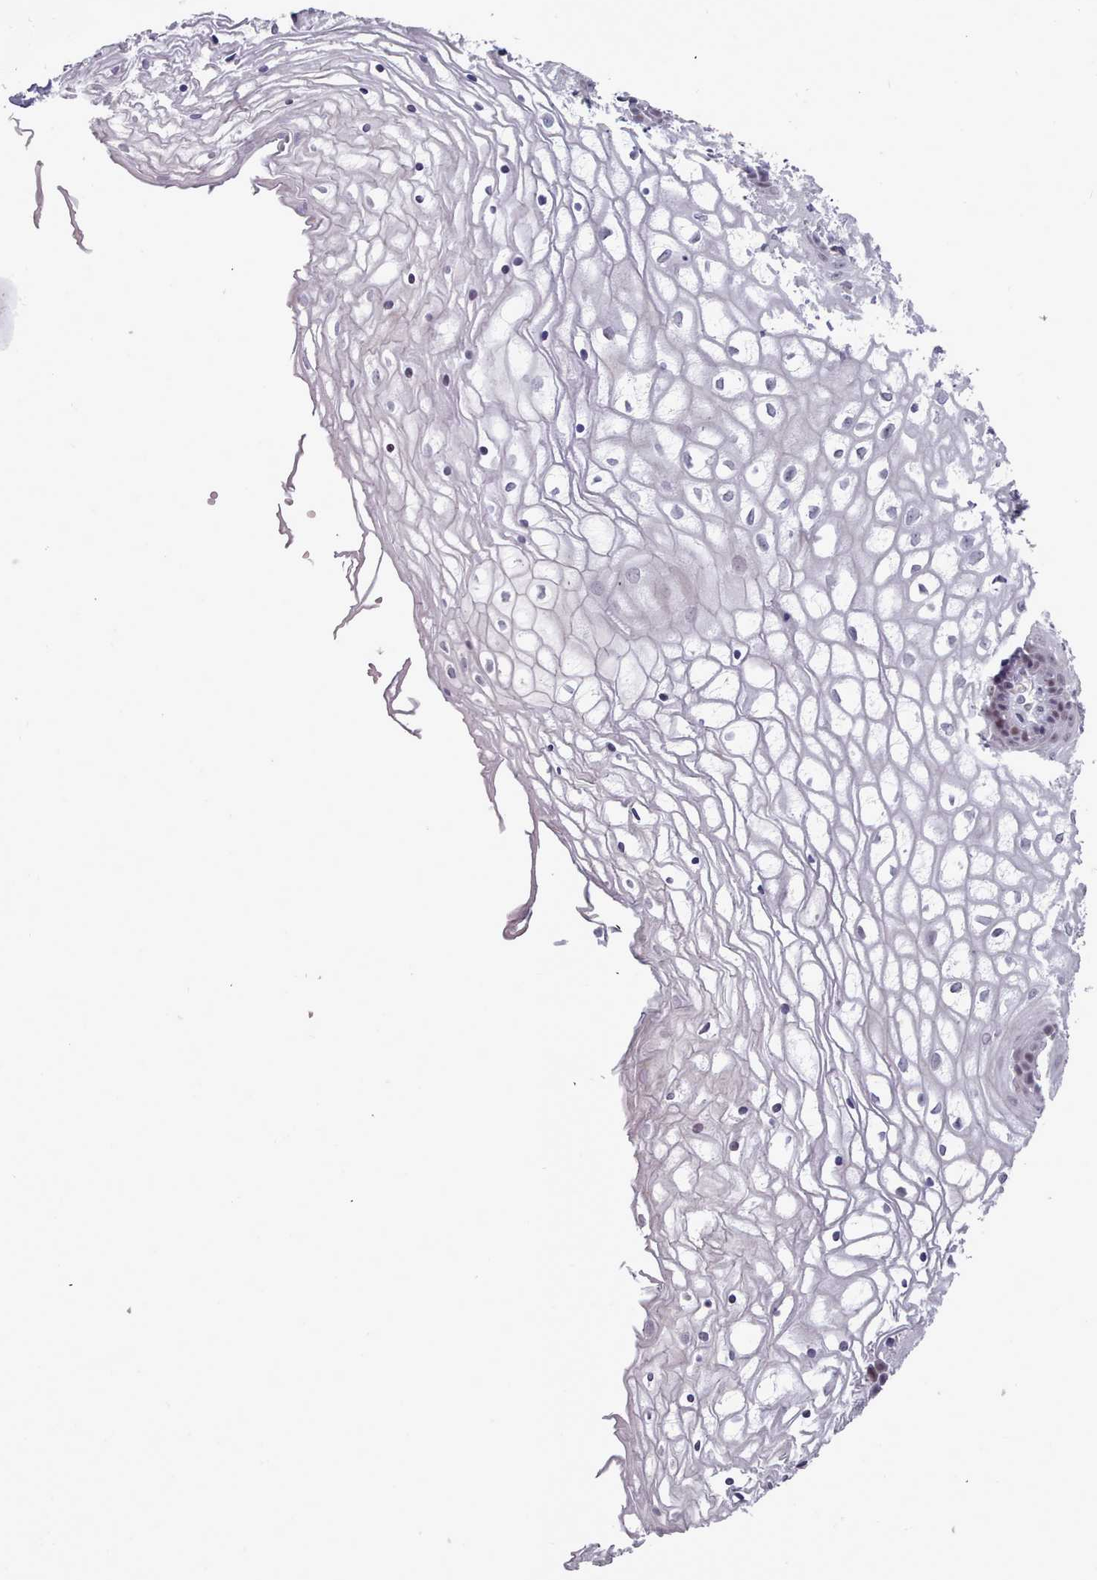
{"staining": {"intensity": "weak", "quantity": "<25%", "location": "nuclear"}, "tissue": "vagina", "cell_type": "Squamous epithelial cells", "image_type": "normal", "snomed": [{"axis": "morphology", "description": "Normal tissue, NOS"}, {"axis": "topography", "description": "Vagina"}], "caption": "An immunohistochemistry (IHC) photomicrograph of benign vagina is shown. There is no staining in squamous epithelial cells of vagina. (Brightfield microscopy of DAB (3,3'-diaminobenzidine) IHC at high magnification).", "gene": "GINS1", "patient": {"sex": "female", "age": 34}}